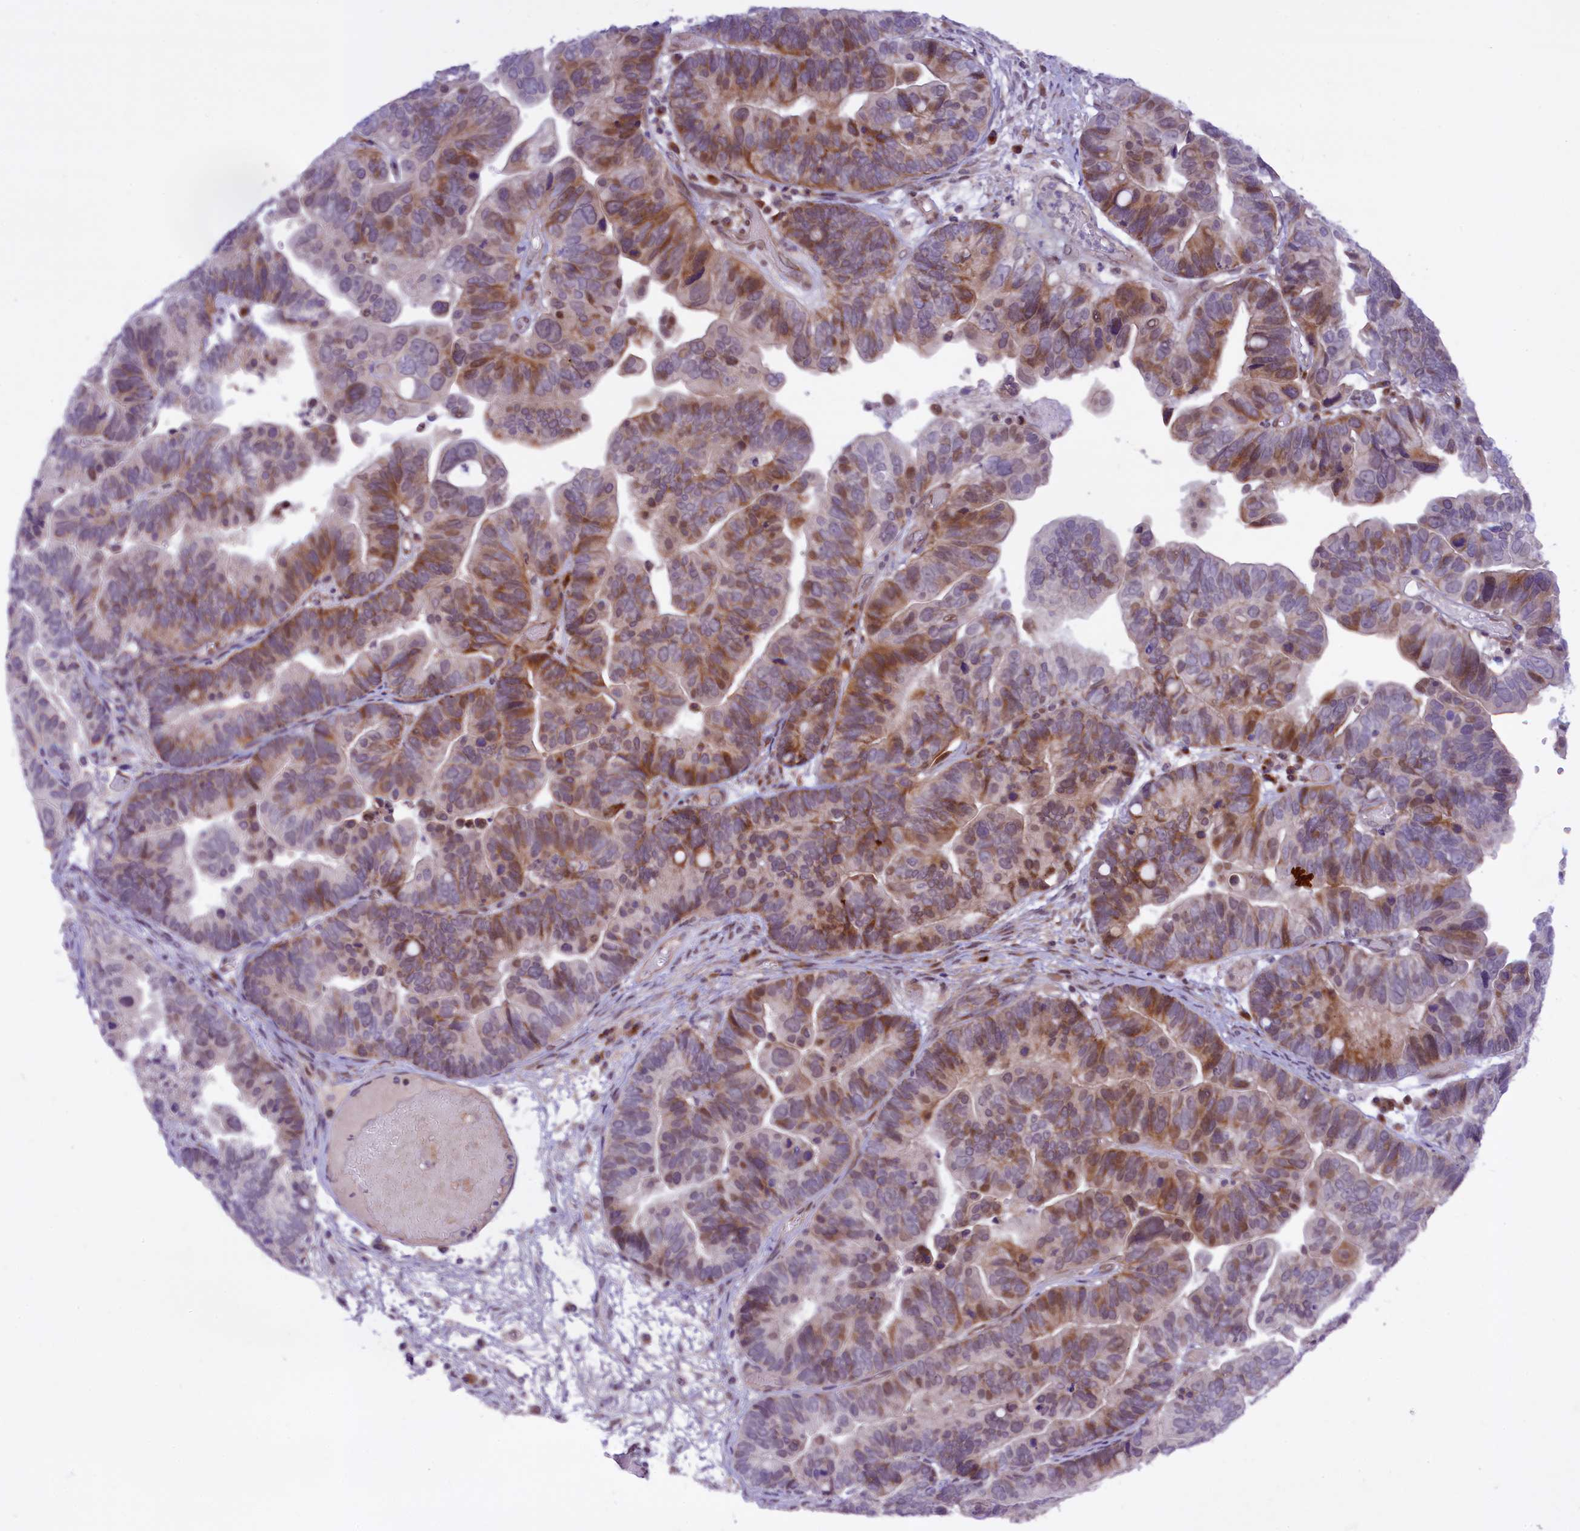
{"staining": {"intensity": "moderate", "quantity": "25%-75%", "location": "cytoplasmic/membranous,nuclear"}, "tissue": "ovarian cancer", "cell_type": "Tumor cells", "image_type": "cancer", "snomed": [{"axis": "morphology", "description": "Cystadenocarcinoma, serous, NOS"}, {"axis": "topography", "description": "Ovary"}], "caption": "A brown stain labels moderate cytoplasmic/membranous and nuclear expression of a protein in human ovarian serous cystadenocarcinoma tumor cells. (brown staining indicates protein expression, while blue staining denotes nuclei).", "gene": "HDAC5", "patient": {"sex": "female", "age": 56}}